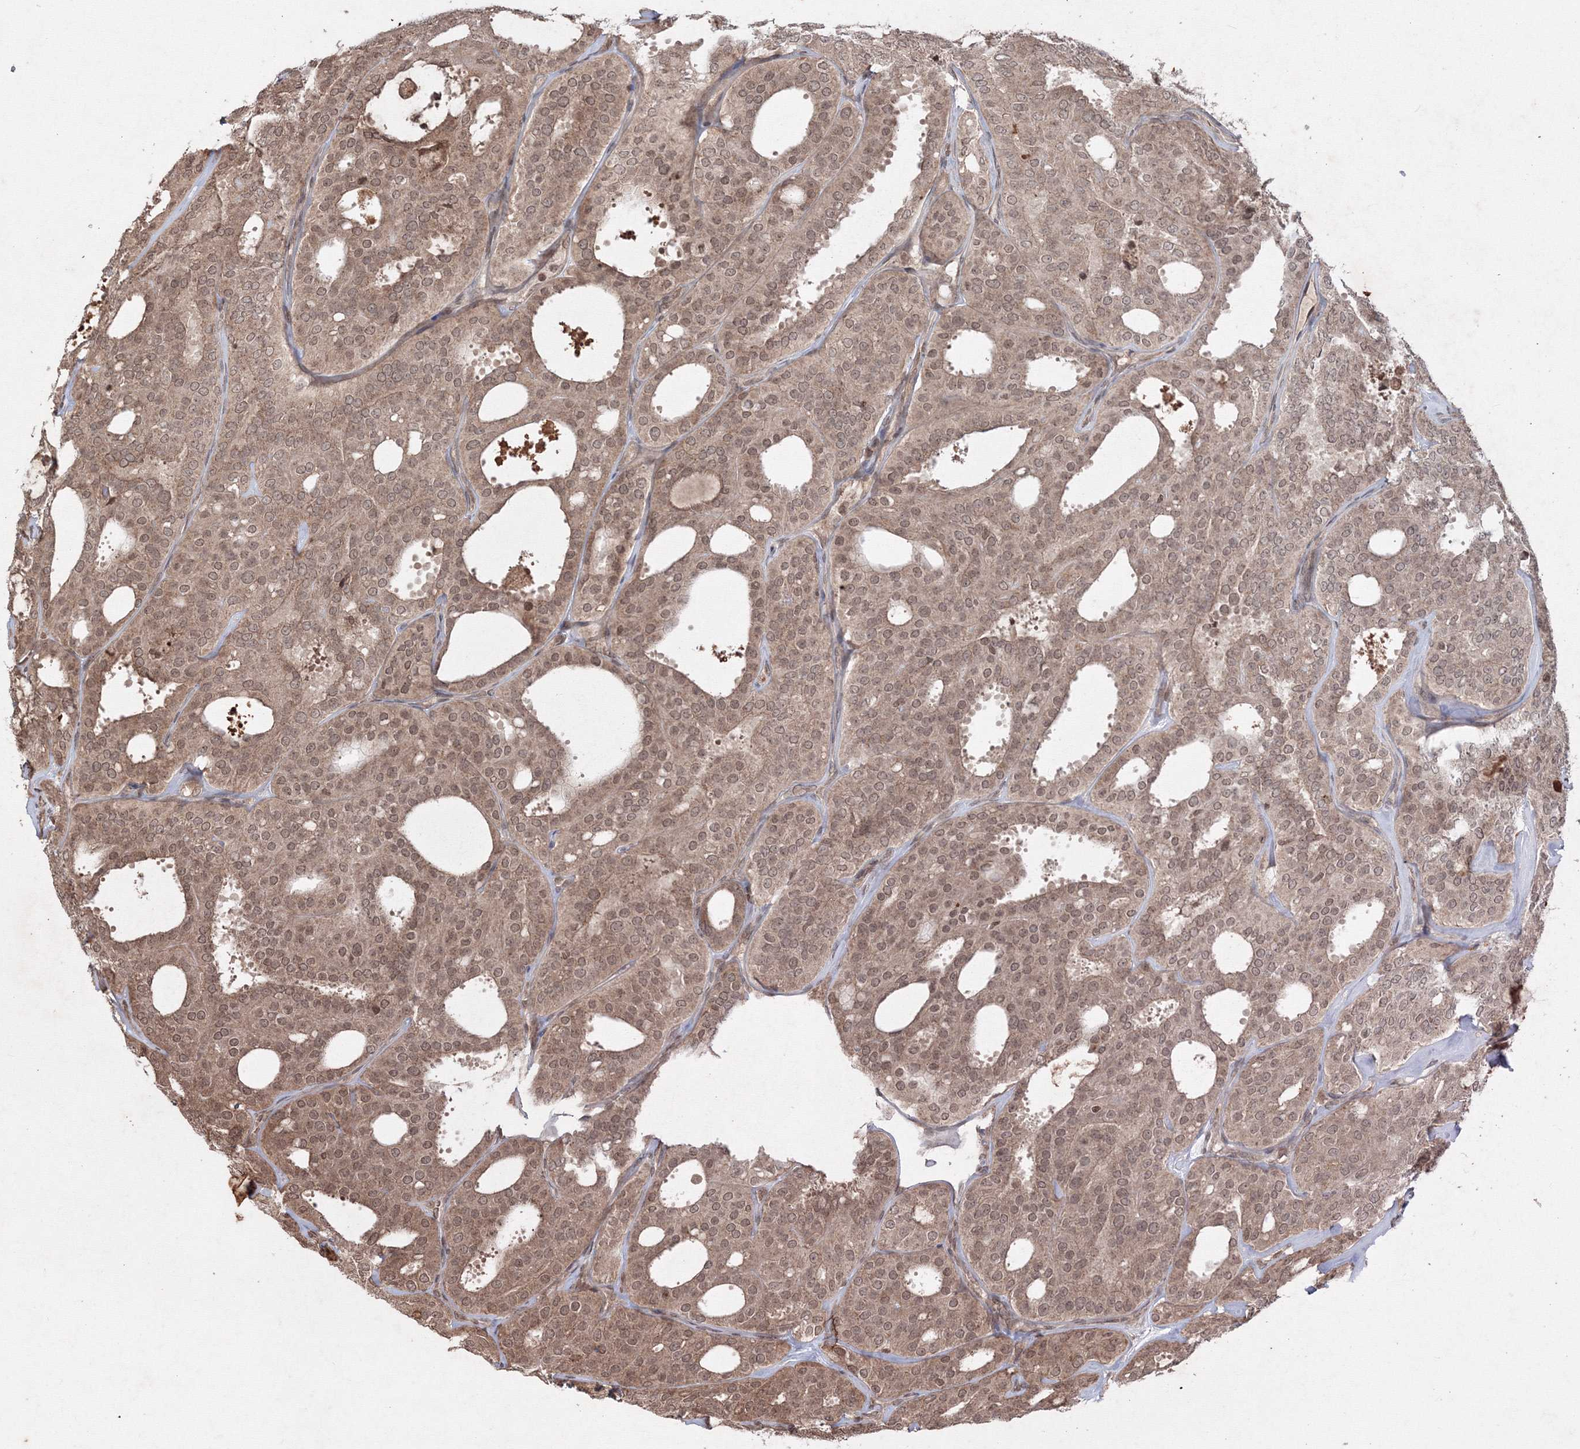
{"staining": {"intensity": "moderate", "quantity": ">75%", "location": "cytoplasmic/membranous,nuclear"}, "tissue": "thyroid cancer", "cell_type": "Tumor cells", "image_type": "cancer", "snomed": [{"axis": "morphology", "description": "Follicular adenoma carcinoma, NOS"}, {"axis": "topography", "description": "Thyroid gland"}], "caption": "Moderate cytoplasmic/membranous and nuclear protein expression is present in about >75% of tumor cells in thyroid follicular adenoma carcinoma.", "gene": "PEX13", "patient": {"sex": "male", "age": 75}}